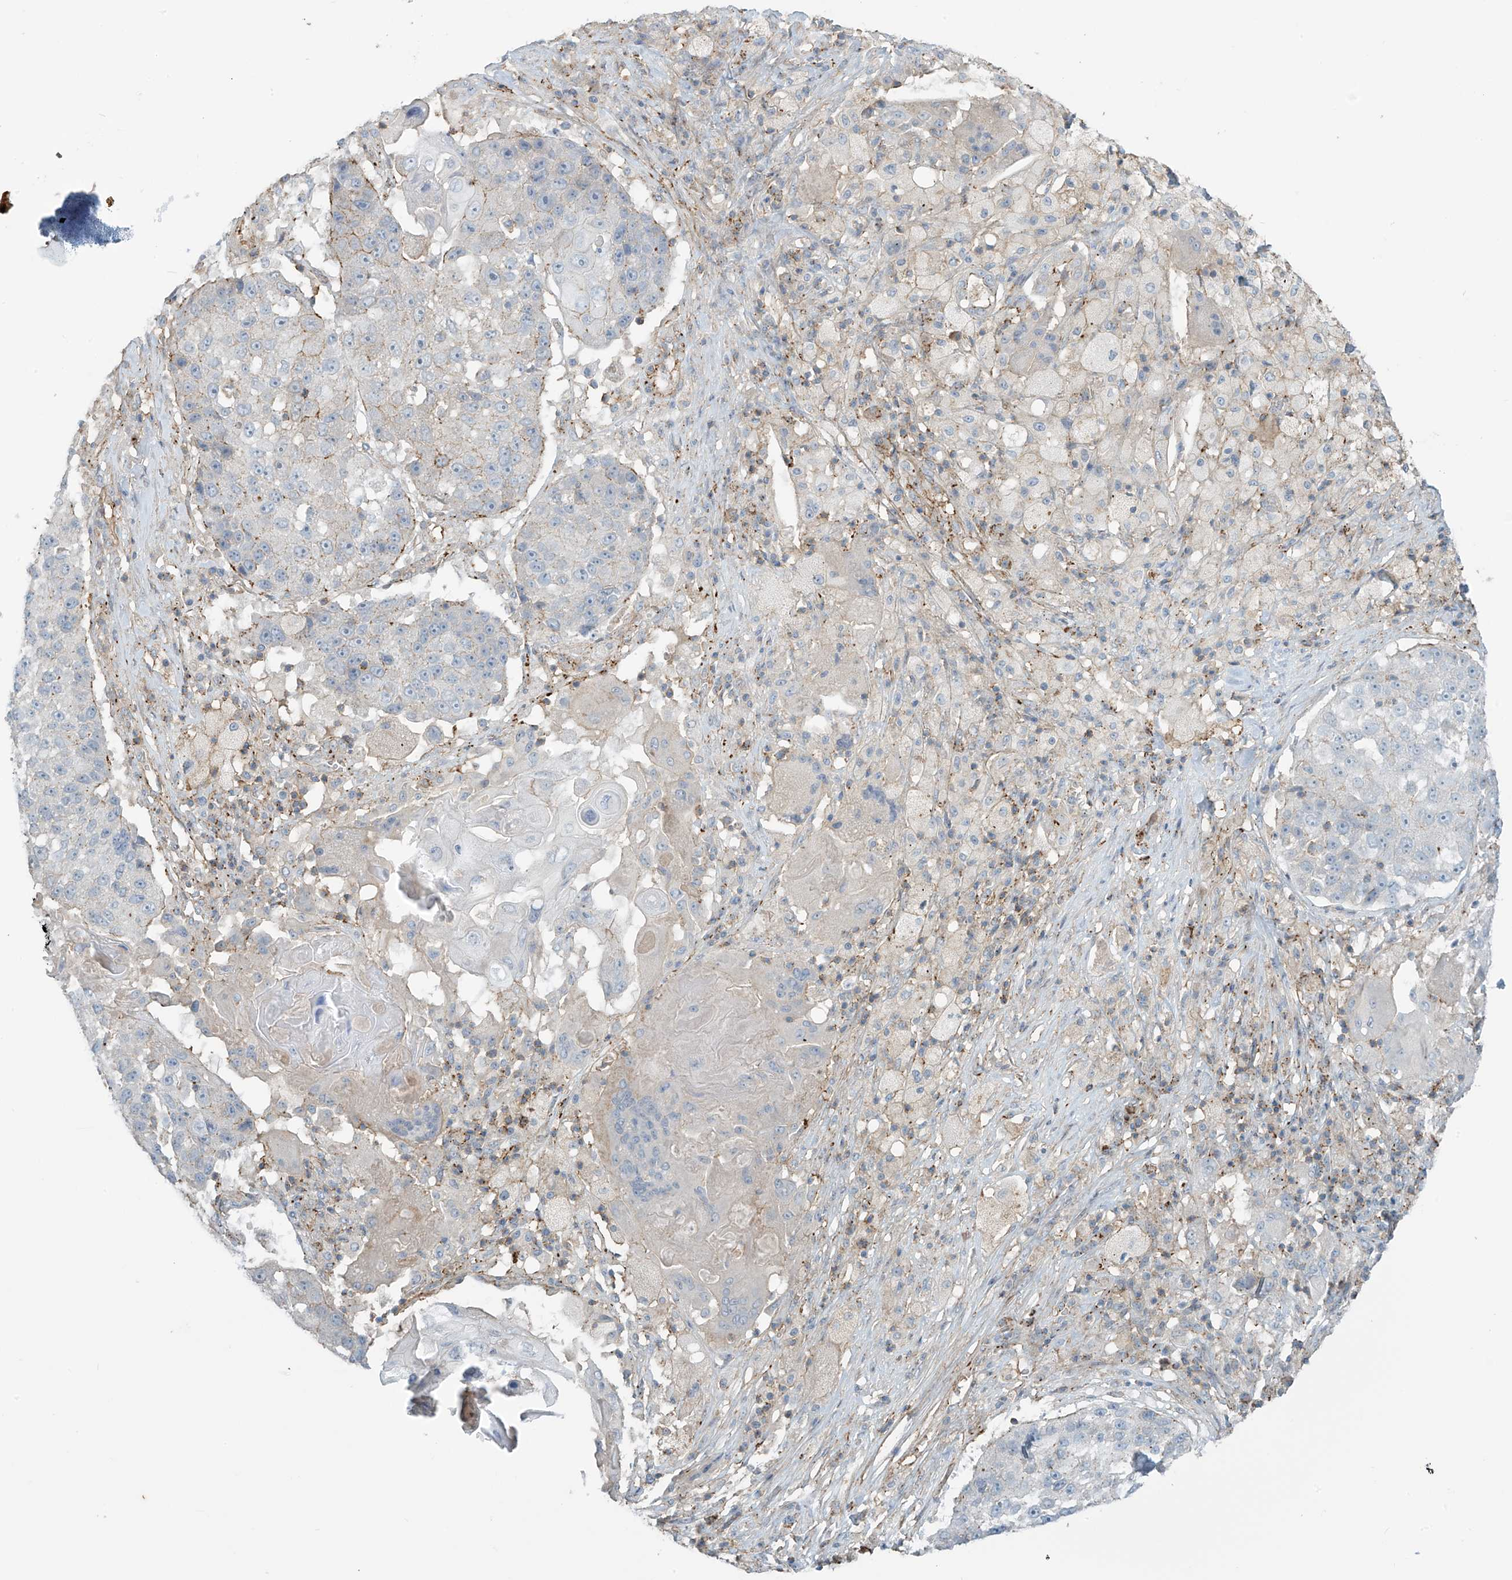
{"staining": {"intensity": "weak", "quantity": "<25%", "location": "cytoplasmic/membranous"}, "tissue": "lung cancer", "cell_type": "Tumor cells", "image_type": "cancer", "snomed": [{"axis": "morphology", "description": "Squamous cell carcinoma, NOS"}, {"axis": "topography", "description": "Lung"}], "caption": "Image shows no protein expression in tumor cells of squamous cell carcinoma (lung) tissue.", "gene": "SLC9A2", "patient": {"sex": "male", "age": 61}}